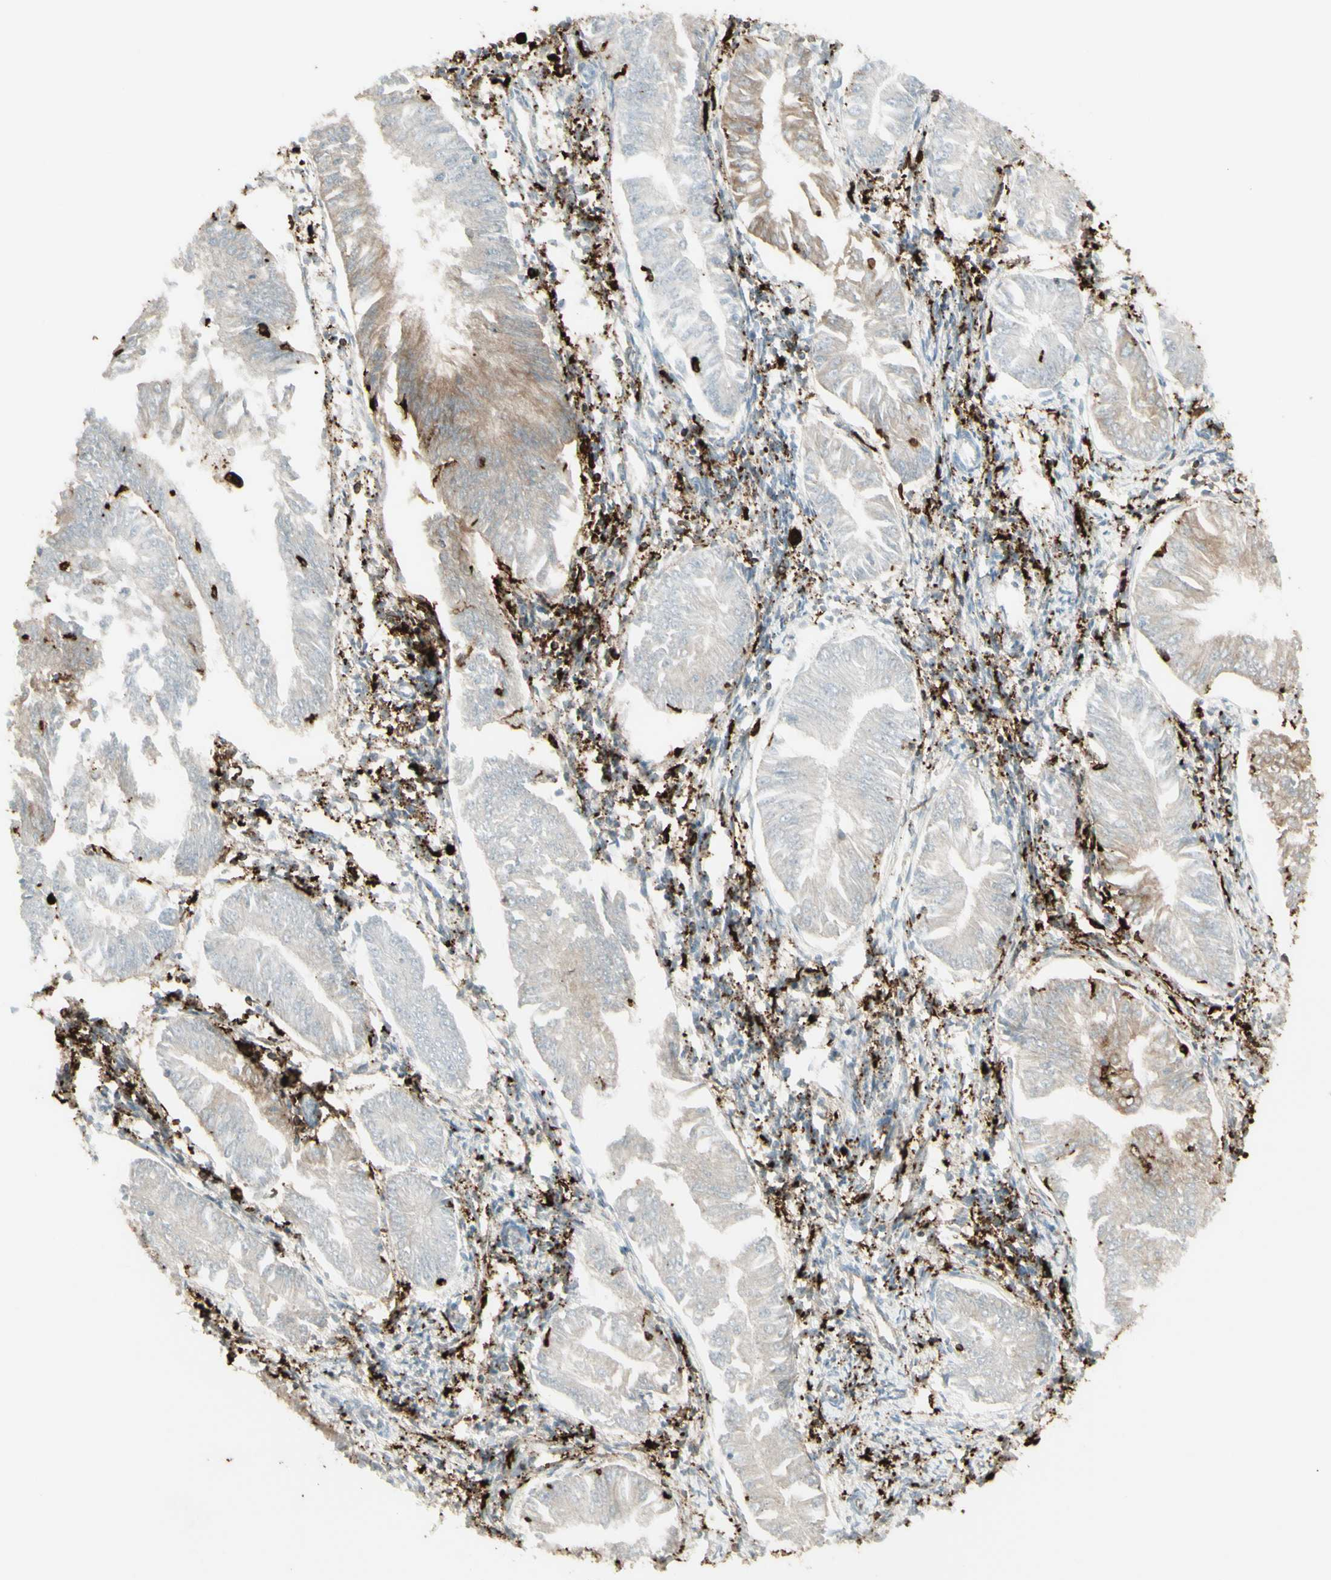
{"staining": {"intensity": "weak", "quantity": "25%-75%", "location": "cytoplasmic/membranous"}, "tissue": "endometrial cancer", "cell_type": "Tumor cells", "image_type": "cancer", "snomed": [{"axis": "morphology", "description": "Adenocarcinoma, NOS"}, {"axis": "topography", "description": "Endometrium"}], "caption": "Tumor cells show weak cytoplasmic/membranous positivity in about 25%-75% of cells in endometrial cancer (adenocarcinoma). (DAB IHC with brightfield microscopy, high magnification).", "gene": "HLA-DPB1", "patient": {"sex": "female", "age": 53}}